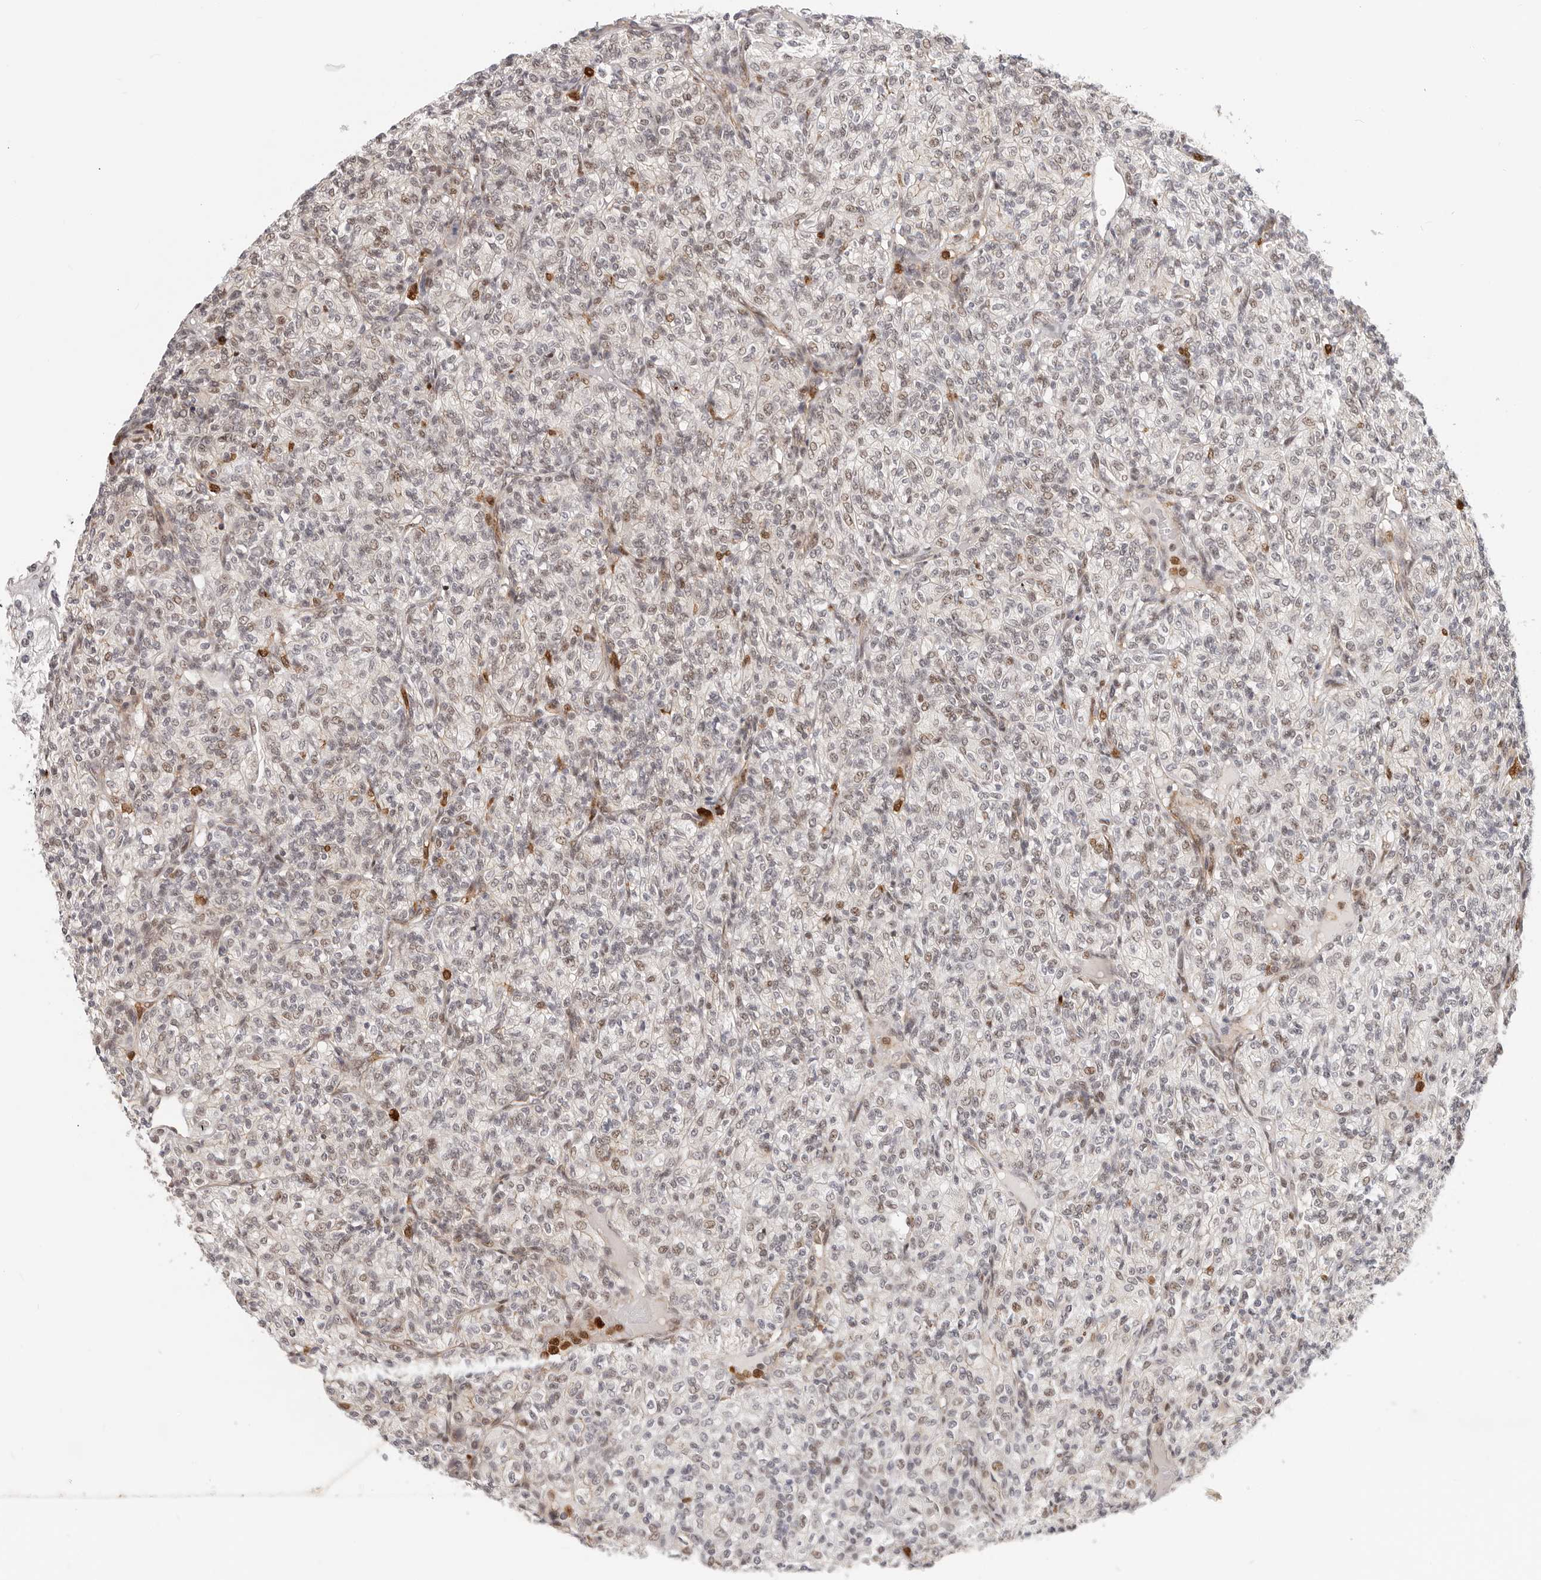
{"staining": {"intensity": "weak", "quantity": "25%-75%", "location": "nuclear"}, "tissue": "renal cancer", "cell_type": "Tumor cells", "image_type": "cancer", "snomed": [{"axis": "morphology", "description": "Adenocarcinoma, NOS"}, {"axis": "topography", "description": "Kidney"}], "caption": "Weak nuclear positivity is present in approximately 25%-75% of tumor cells in renal cancer (adenocarcinoma).", "gene": "AFDN", "patient": {"sex": "male", "age": 77}}